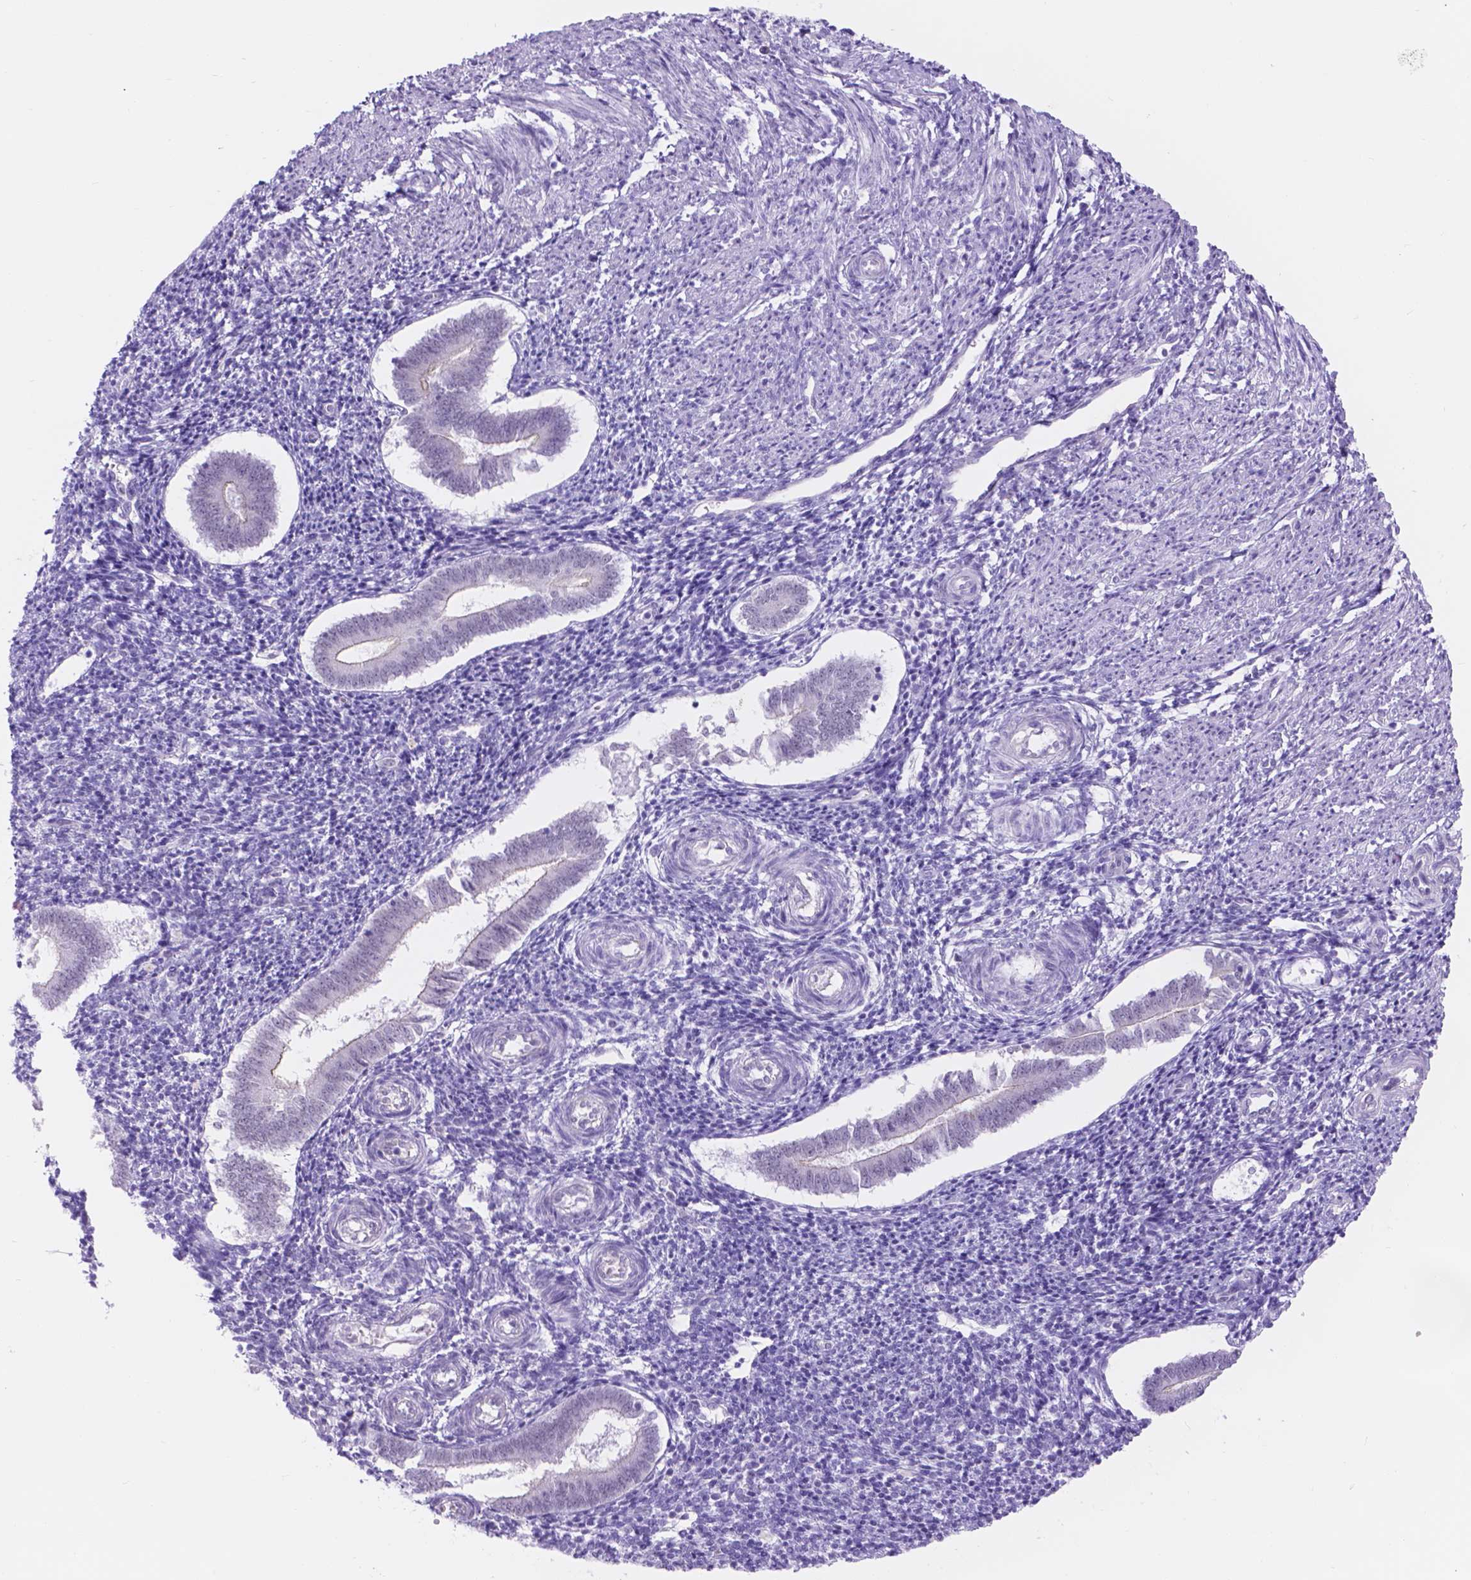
{"staining": {"intensity": "negative", "quantity": "none", "location": "none"}, "tissue": "endometrium", "cell_type": "Cells in endometrial stroma", "image_type": "normal", "snomed": [{"axis": "morphology", "description": "Normal tissue, NOS"}, {"axis": "topography", "description": "Endometrium"}], "caption": "Immunohistochemical staining of unremarkable endometrium exhibits no significant expression in cells in endometrial stroma.", "gene": "DCC", "patient": {"sex": "female", "age": 25}}